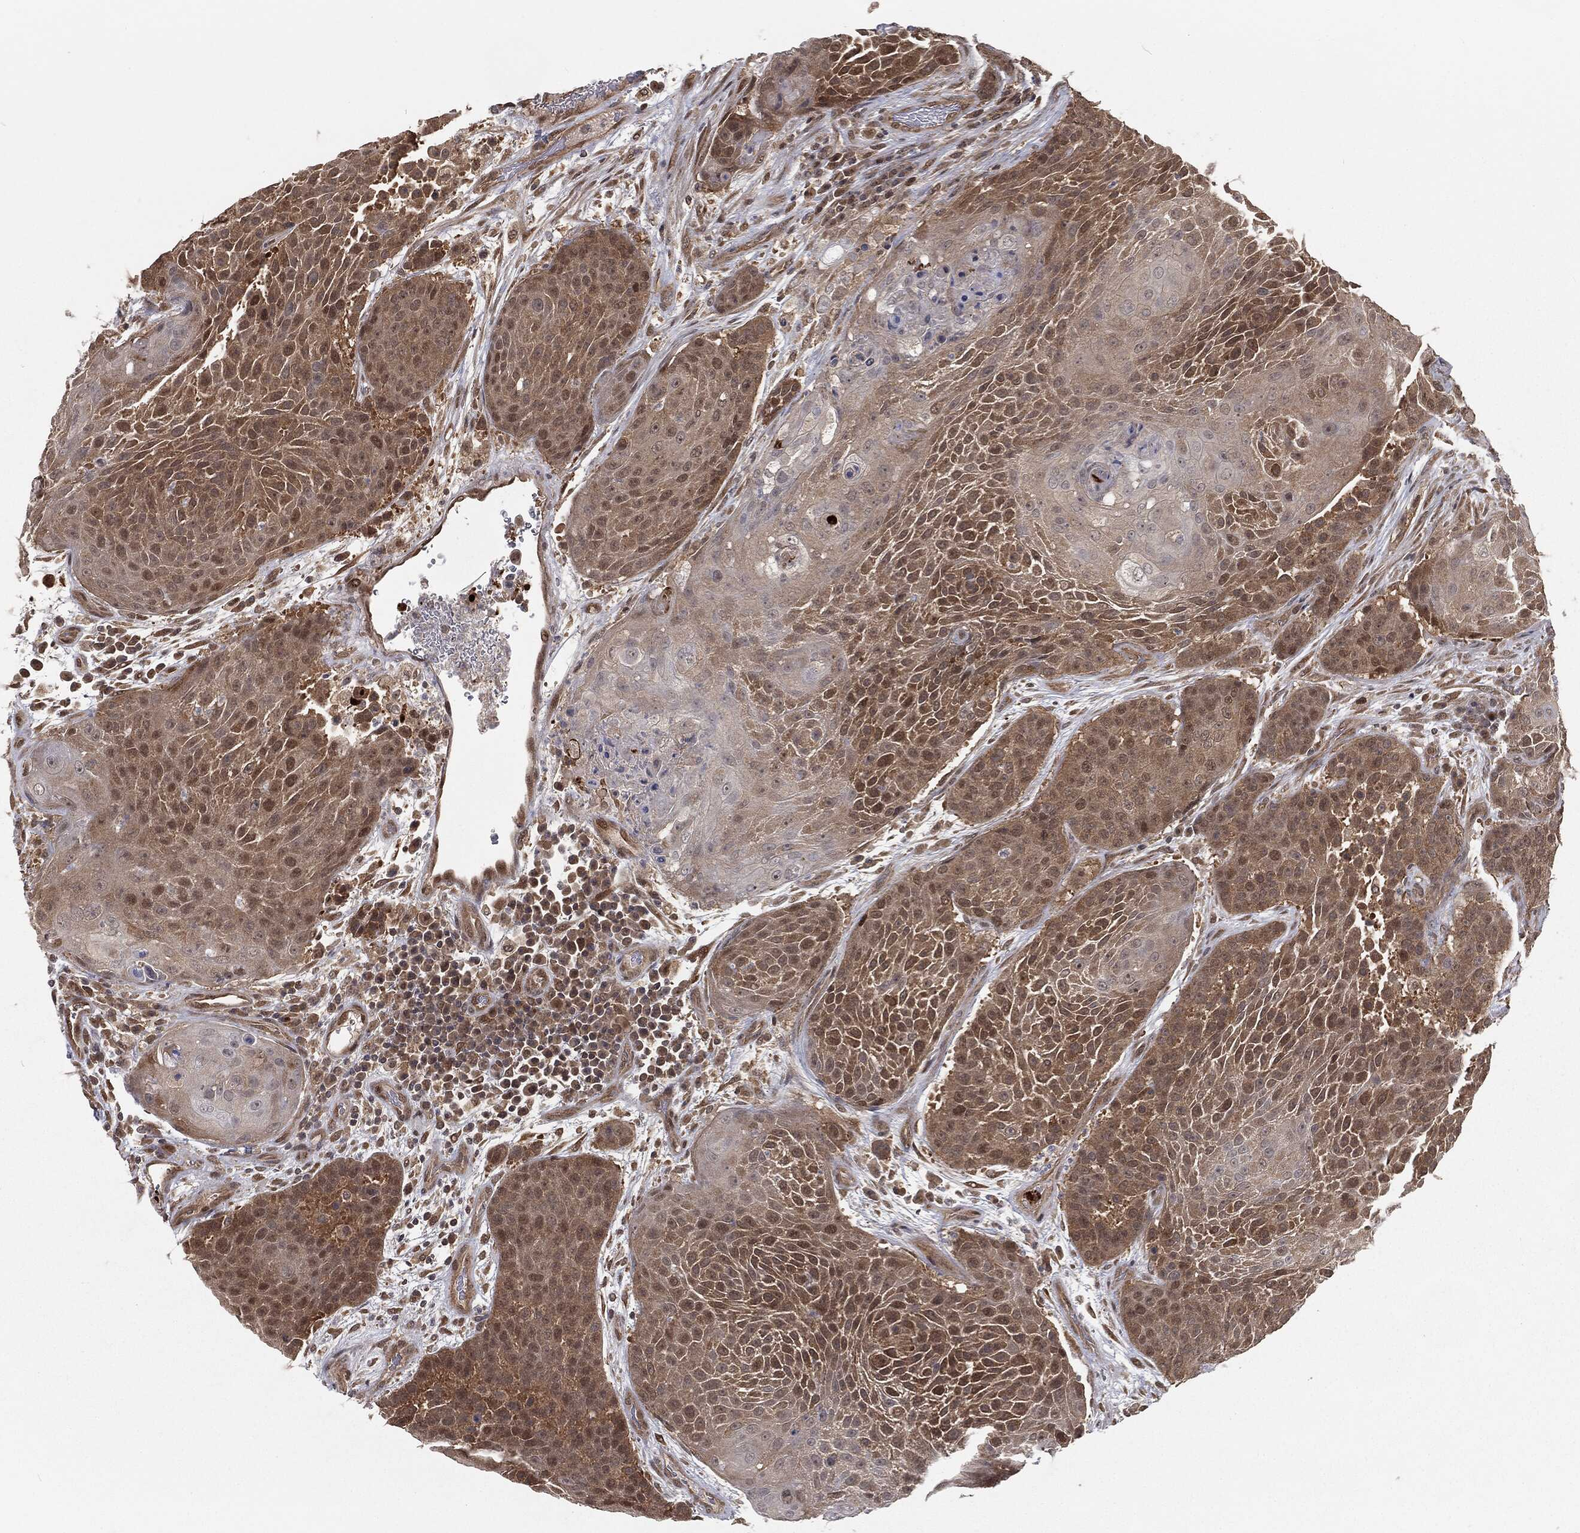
{"staining": {"intensity": "moderate", "quantity": "<25%", "location": "cytoplasmic/membranous,nuclear"}, "tissue": "urothelial cancer", "cell_type": "Tumor cells", "image_type": "cancer", "snomed": [{"axis": "morphology", "description": "Urothelial carcinoma, High grade"}, {"axis": "topography", "description": "Urinary bladder"}], "caption": "DAB (3,3'-diaminobenzidine) immunohistochemical staining of urothelial cancer demonstrates moderate cytoplasmic/membranous and nuclear protein expression in approximately <25% of tumor cells. The staining is performed using DAB brown chromogen to label protein expression. The nuclei are counter-stained blue using hematoxylin.", "gene": "FBXO7", "patient": {"sex": "female", "age": 63}}